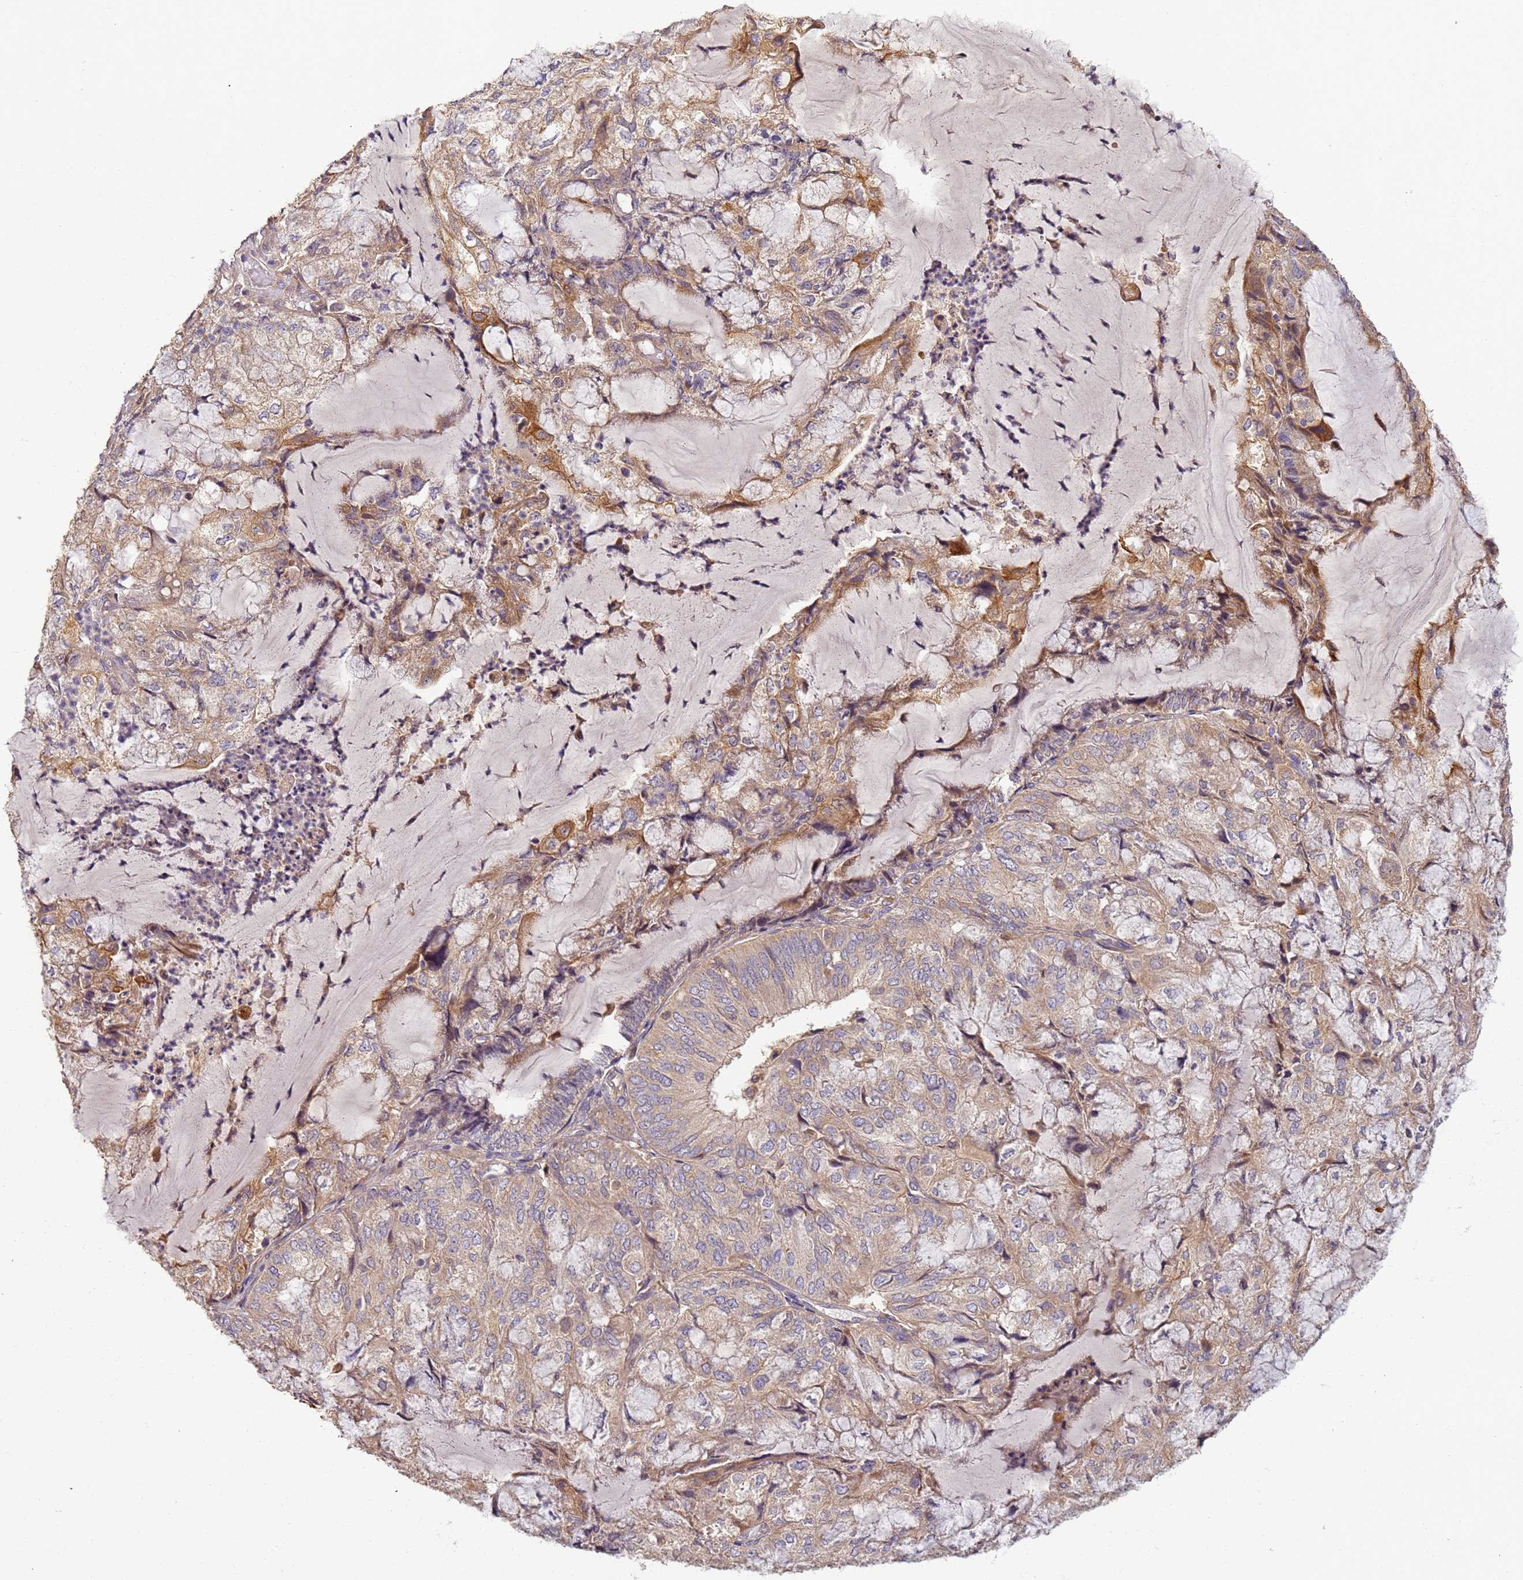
{"staining": {"intensity": "moderate", "quantity": ">75%", "location": "cytoplasmic/membranous"}, "tissue": "endometrial cancer", "cell_type": "Tumor cells", "image_type": "cancer", "snomed": [{"axis": "morphology", "description": "Adenocarcinoma, NOS"}, {"axis": "topography", "description": "Endometrium"}], "caption": "This image shows immunohistochemistry (IHC) staining of adenocarcinoma (endometrial), with medium moderate cytoplasmic/membranous staining in about >75% of tumor cells.", "gene": "TIGAR", "patient": {"sex": "female", "age": 81}}